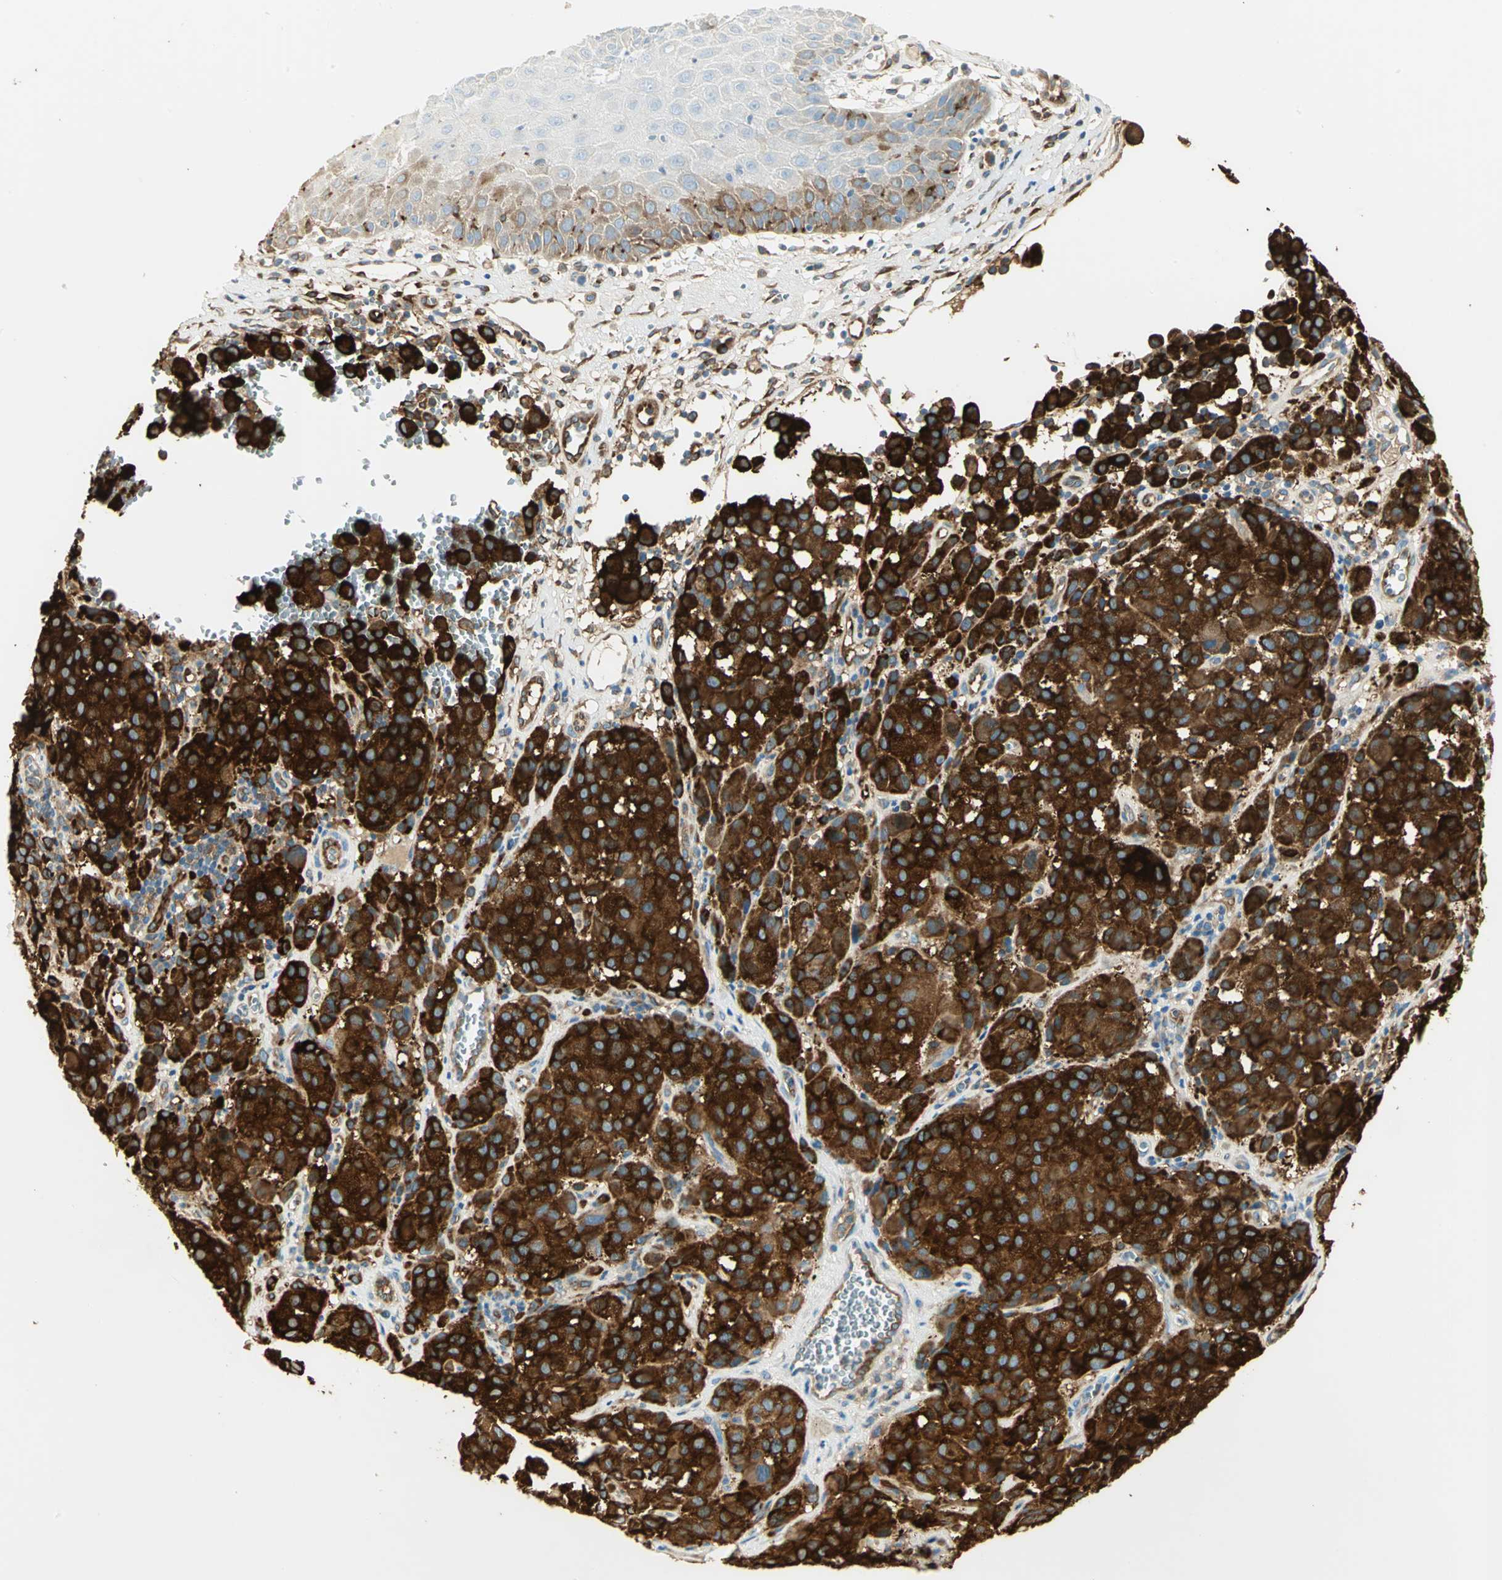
{"staining": {"intensity": "strong", "quantity": ">75%", "location": "cytoplasmic/membranous"}, "tissue": "melanoma", "cell_type": "Tumor cells", "image_type": "cancer", "snomed": [{"axis": "morphology", "description": "Malignant melanoma, NOS"}, {"axis": "topography", "description": "Skin"}], "caption": "Malignant melanoma stained with a brown dye shows strong cytoplasmic/membranous positive staining in about >75% of tumor cells.", "gene": "WARS1", "patient": {"sex": "female", "age": 21}}